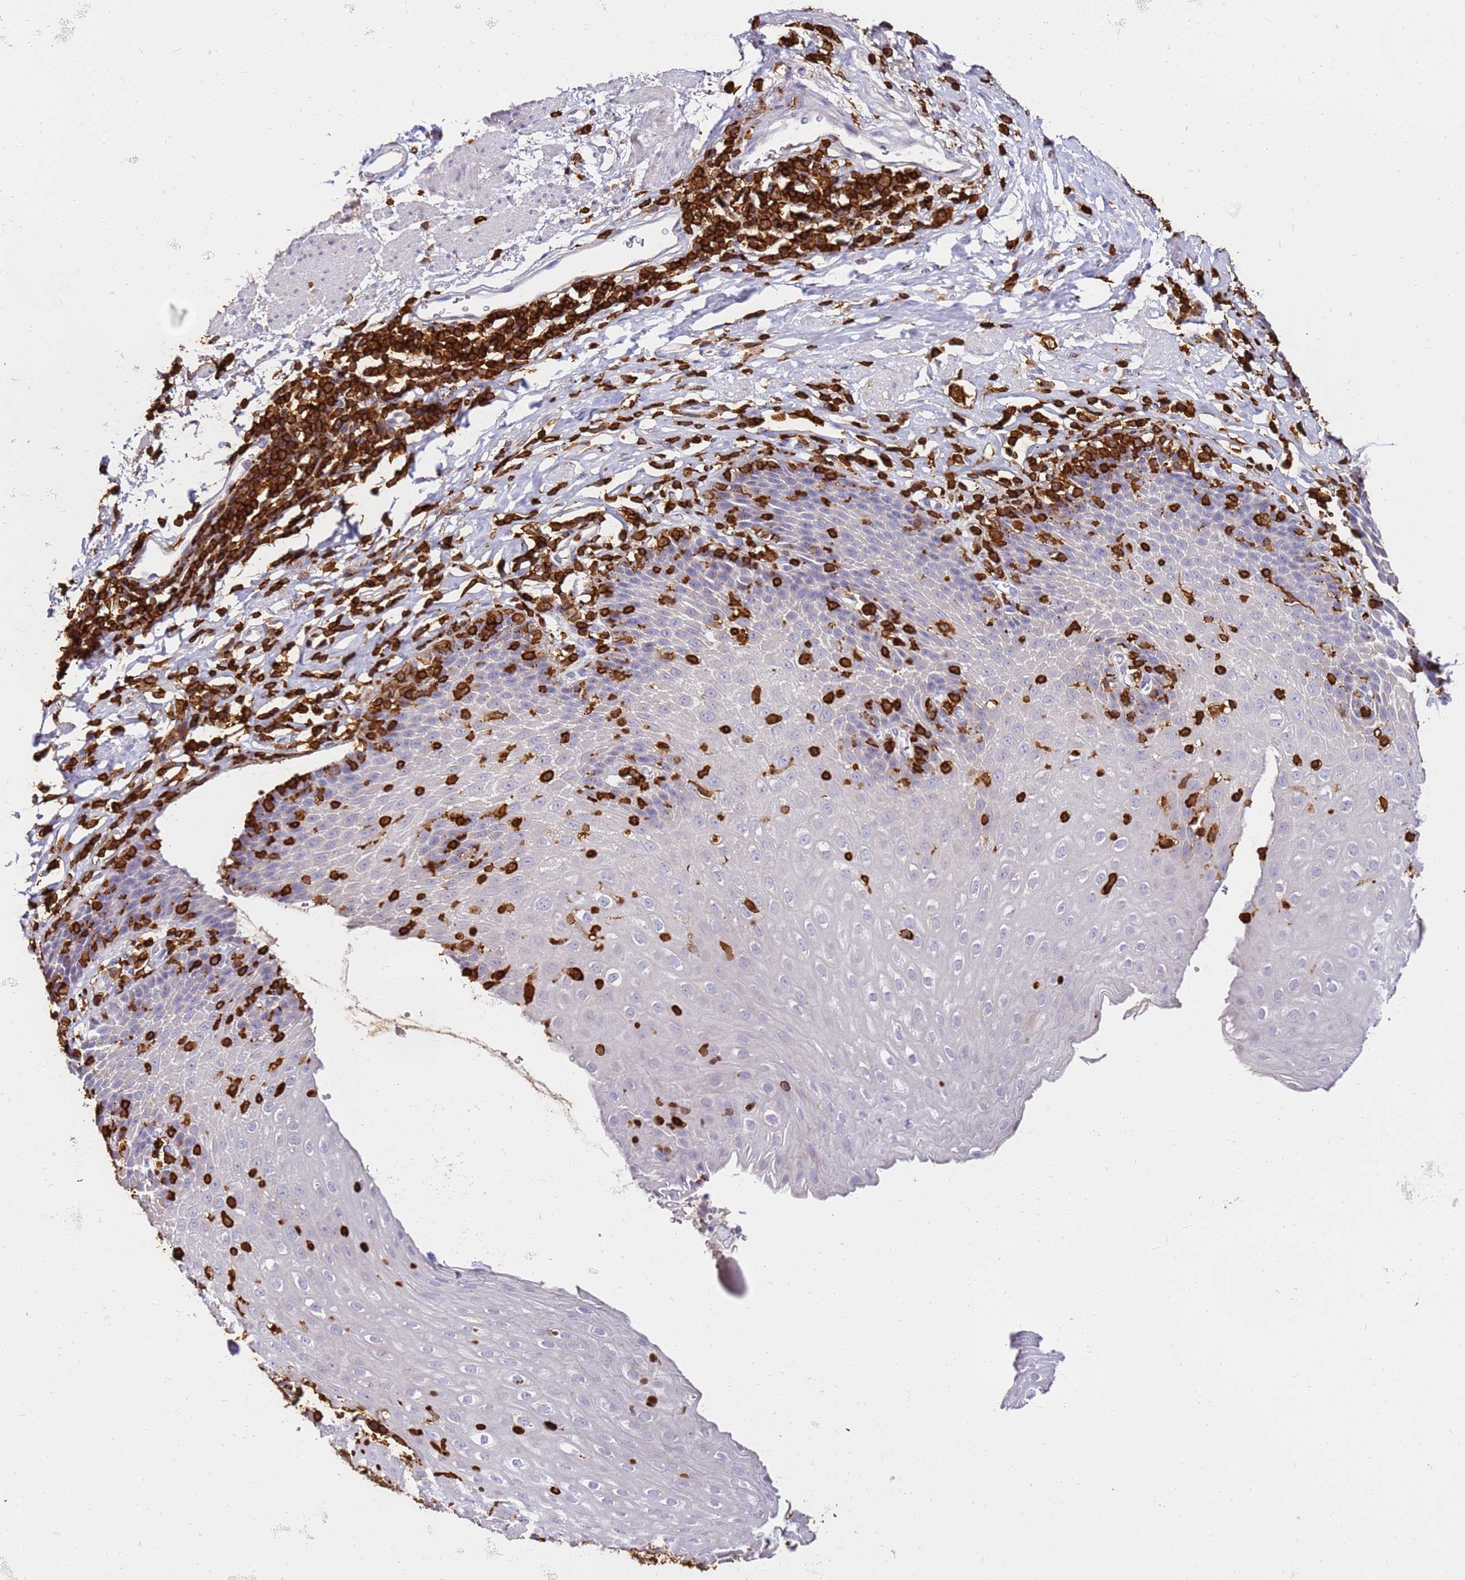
{"staining": {"intensity": "negative", "quantity": "none", "location": "none"}, "tissue": "esophagus", "cell_type": "Squamous epithelial cells", "image_type": "normal", "snomed": [{"axis": "morphology", "description": "Normal tissue, NOS"}, {"axis": "topography", "description": "Esophagus"}], "caption": "This image is of unremarkable esophagus stained with immunohistochemistry to label a protein in brown with the nuclei are counter-stained blue. There is no expression in squamous epithelial cells. (Stains: DAB (3,3'-diaminobenzidine) IHC with hematoxylin counter stain, Microscopy: brightfield microscopy at high magnification).", "gene": "CORO1A", "patient": {"sex": "female", "age": 61}}